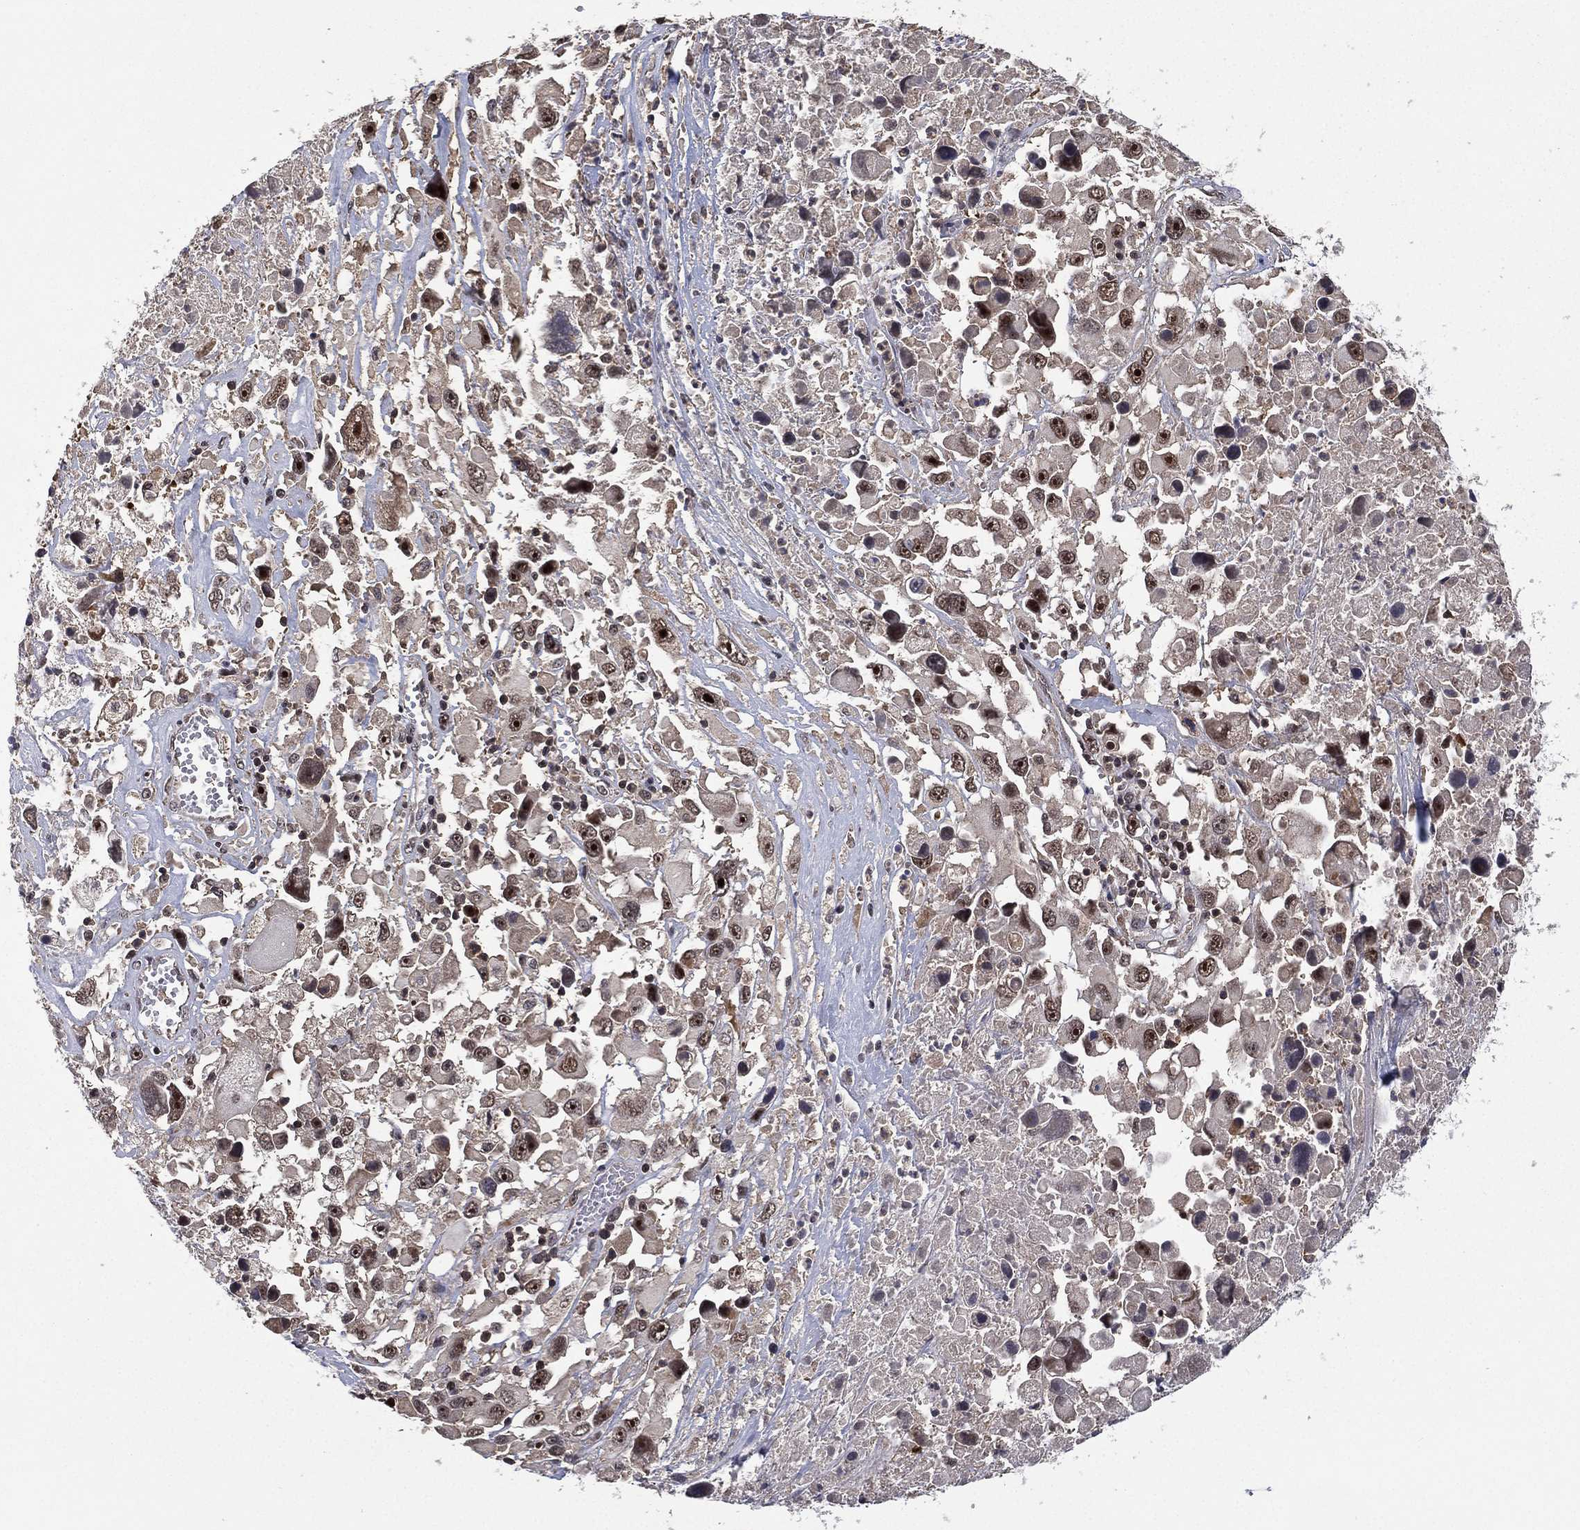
{"staining": {"intensity": "moderate", "quantity": "<25%", "location": "cytoplasmic/membranous,nuclear"}, "tissue": "melanoma", "cell_type": "Tumor cells", "image_type": "cancer", "snomed": [{"axis": "morphology", "description": "Malignant melanoma, Metastatic site"}, {"axis": "topography", "description": "Soft tissue"}], "caption": "Protein staining demonstrates moderate cytoplasmic/membranous and nuclear staining in approximately <25% of tumor cells in malignant melanoma (metastatic site).", "gene": "NELFCD", "patient": {"sex": "male", "age": 50}}